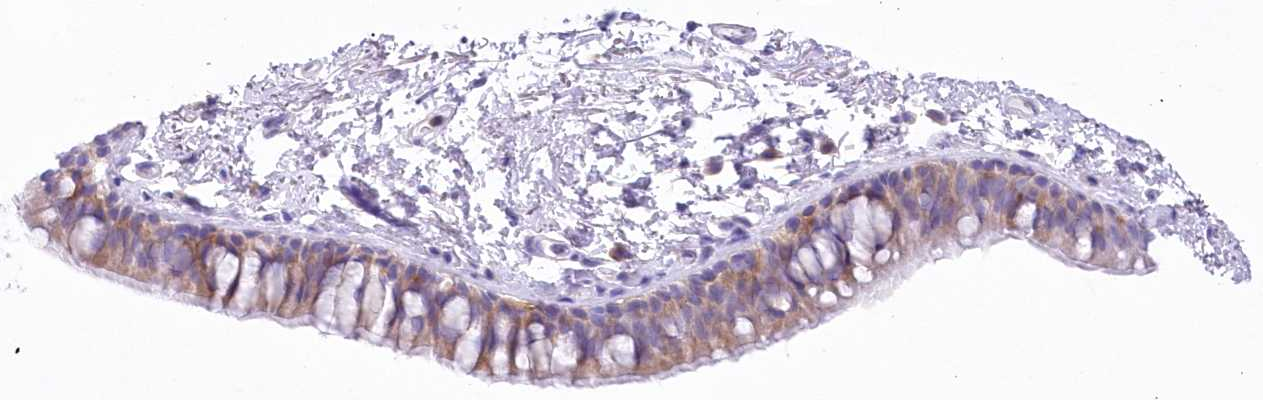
{"staining": {"intensity": "moderate", "quantity": "<25%", "location": "cytoplasmic/membranous"}, "tissue": "bronchus", "cell_type": "Respiratory epithelial cells", "image_type": "normal", "snomed": [{"axis": "morphology", "description": "Normal tissue, NOS"}, {"axis": "topography", "description": "Cartilage tissue"}, {"axis": "topography", "description": "Bronchus"}], "caption": "High-magnification brightfield microscopy of benign bronchus stained with DAB (3,3'-diaminobenzidine) (brown) and counterstained with hematoxylin (blue). respiratory epithelial cells exhibit moderate cytoplasmic/membranous staining is identified in about<25% of cells.", "gene": "DNAJC19", "patient": {"sex": "female", "age": 73}}